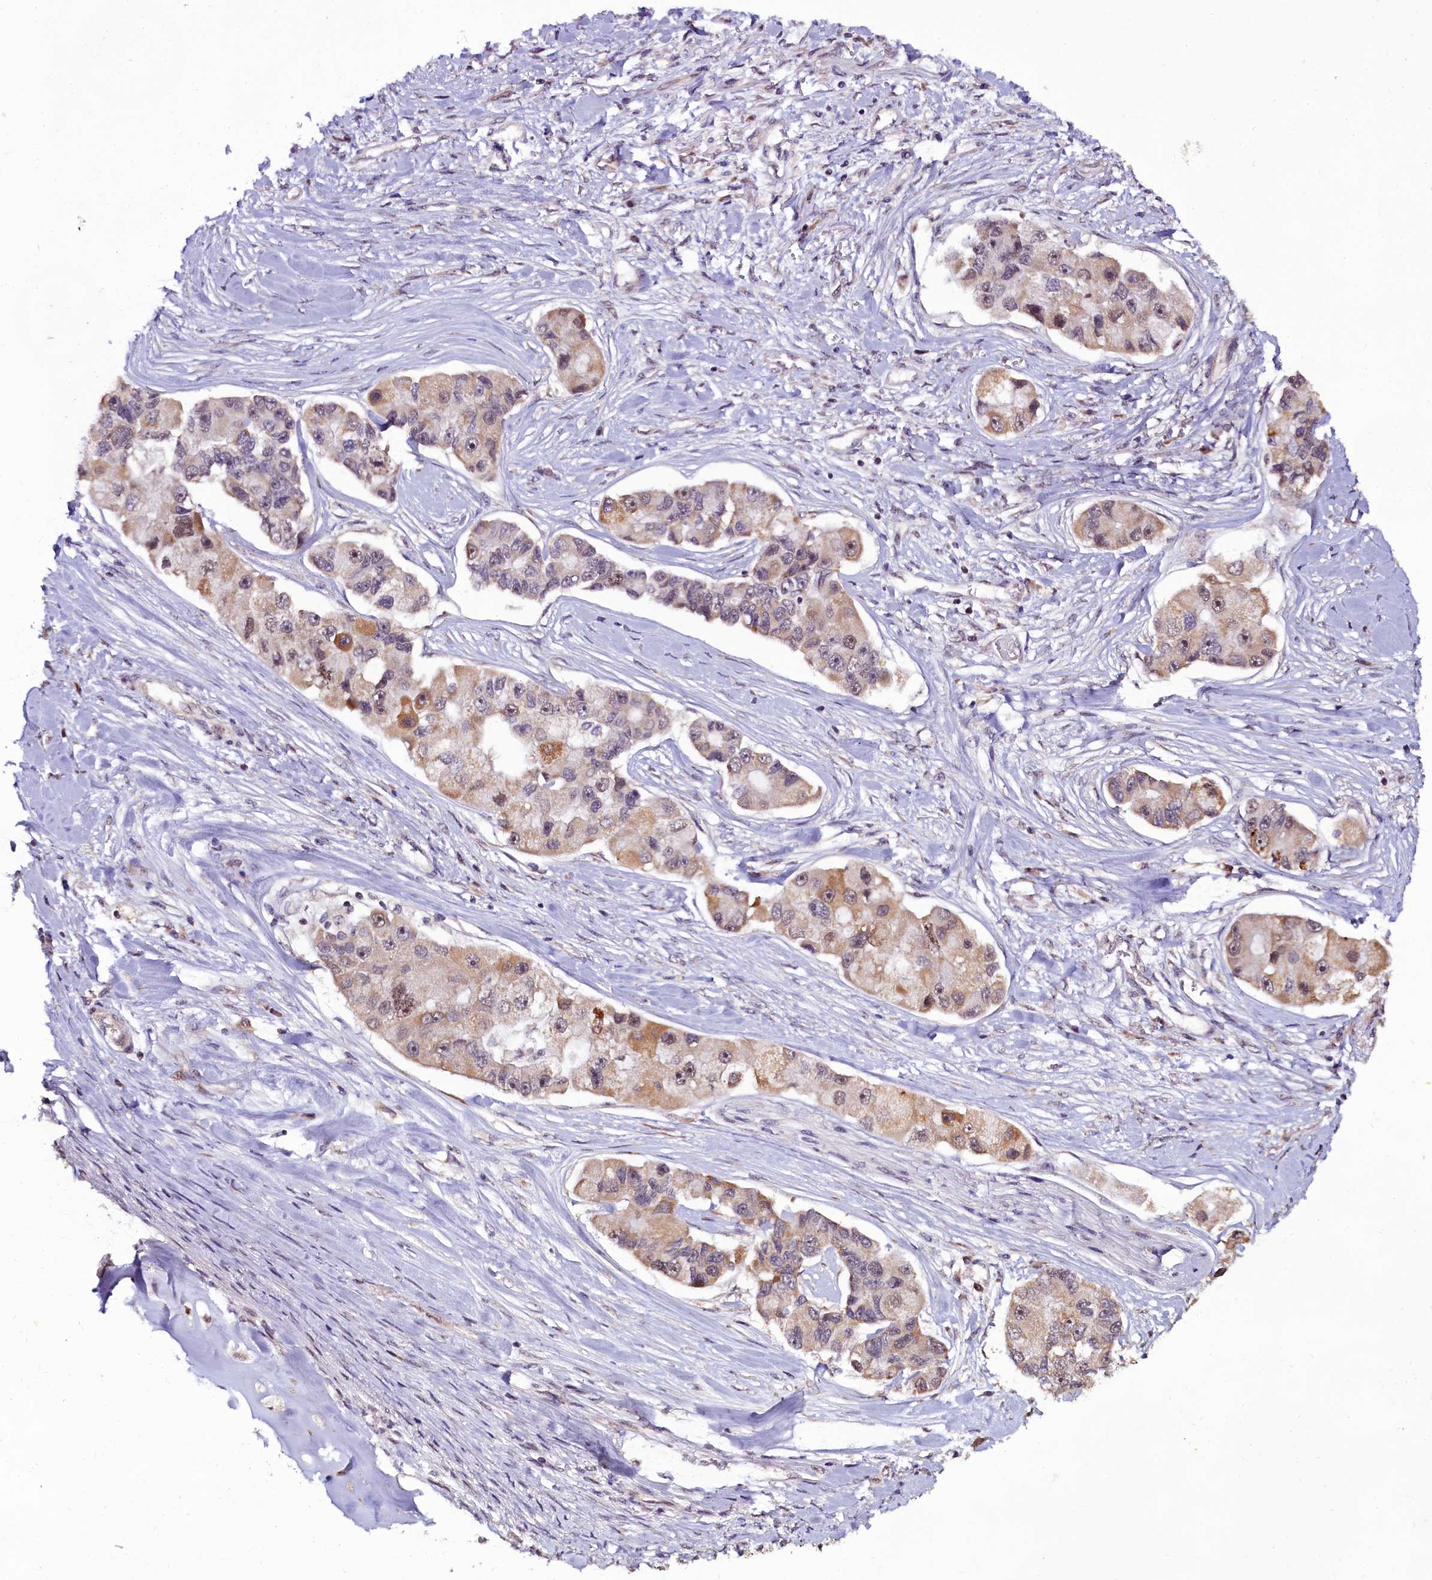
{"staining": {"intensity": "weak", "quantity": "25%-75%", "location": "cytoplasmic/membranous,nuclear"}, "tissue": "lung cancer", "cell_type": "Tumor cells", "image_type": "cancer", "snomed": [{"axis": "morphology", "description": "Adenocarcinoma, NOS"}, {"axis": "topography", "description": "Lung"}], "caption": "DAB (3,3'-diaminobenzidine) immunohistochemical staining of human lung cancer (adenocarcinoma) demonstrates weak cytoplasmic/membranous and nuclear protein staining in about 25%-75% of tumor cells.", "gene": "RPUSD2", "patient": {"sex": "female", "age": 54}}